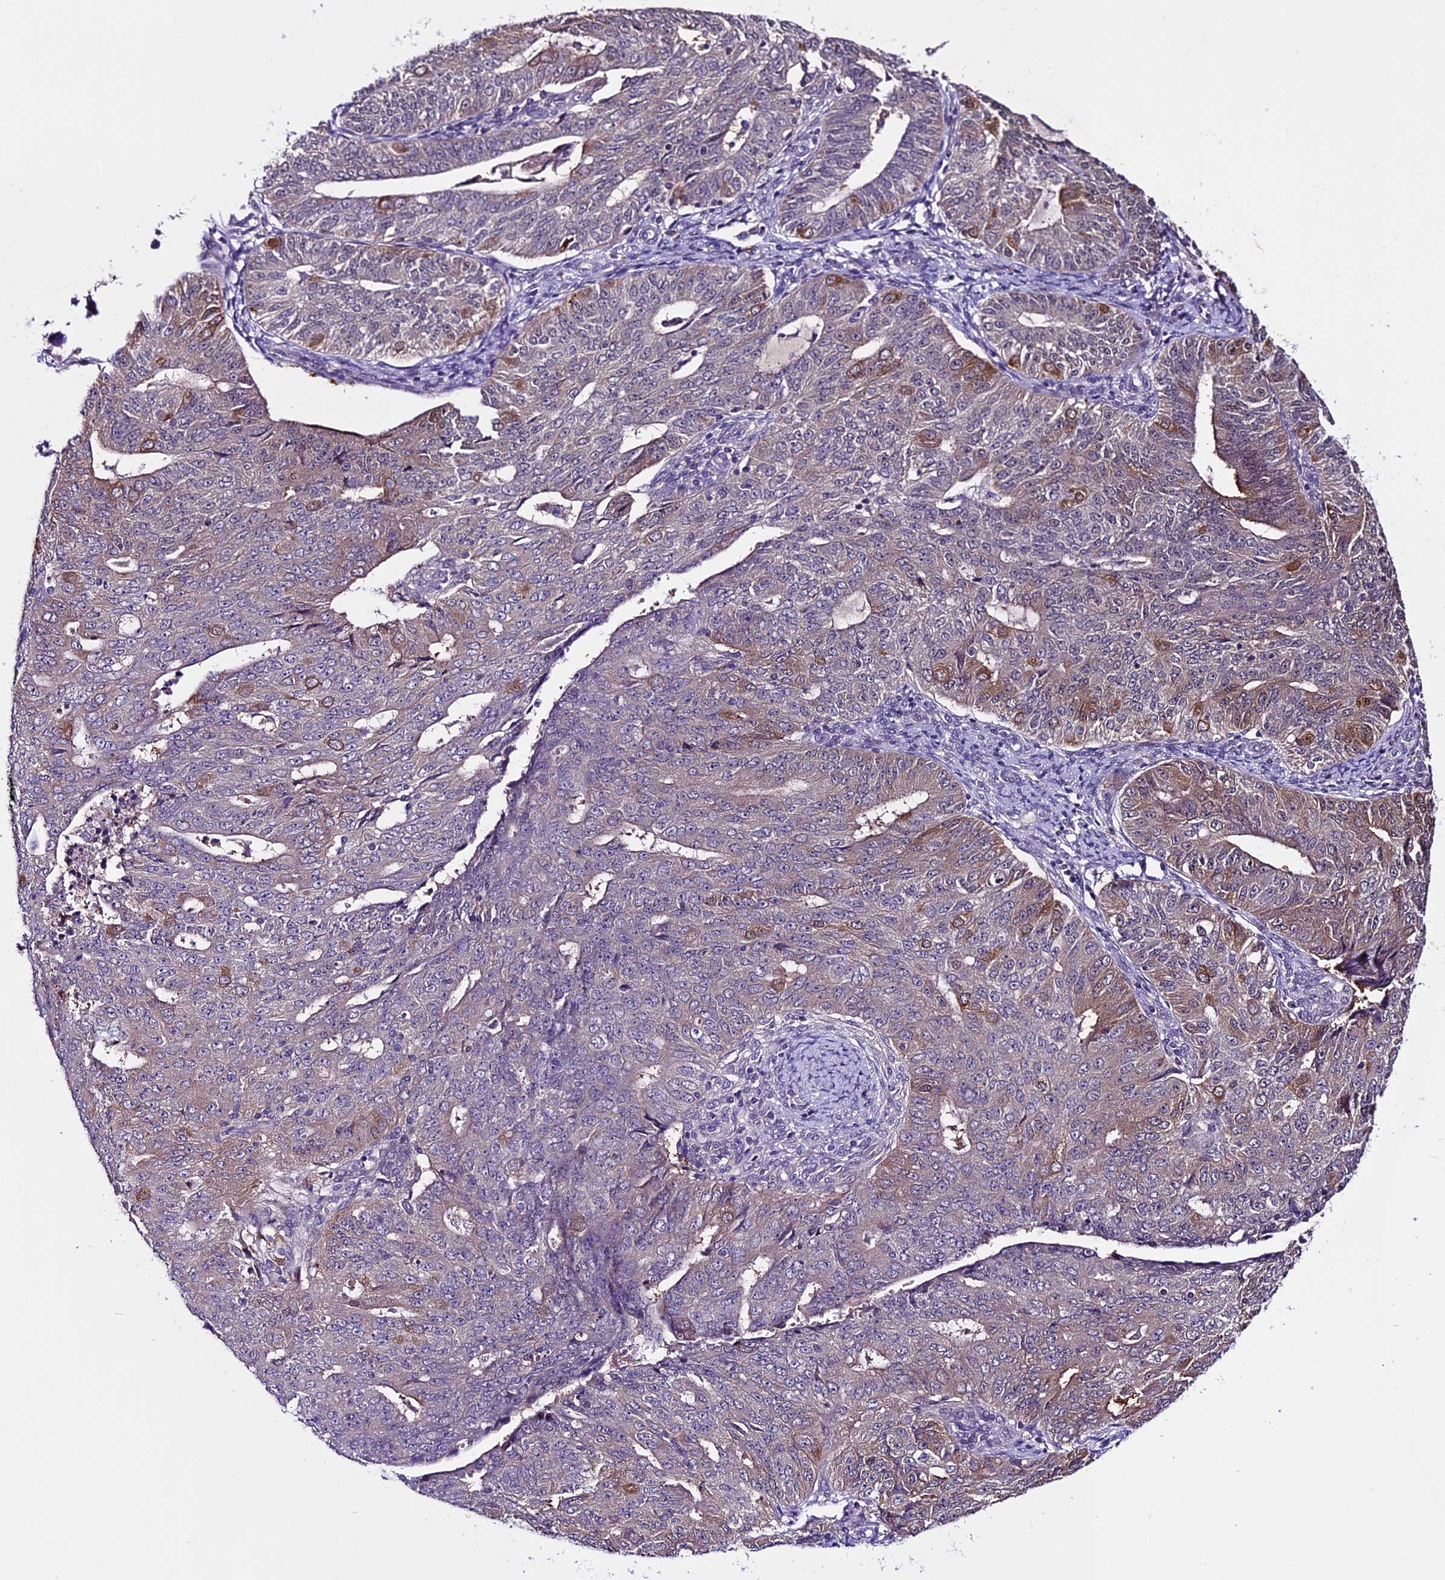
{"staining": {"intensity": "weak", "quantity": "<25%", "location": "cytoplasmic/membranous"}, "tissue": "endometrial cancer", "cell_type": "Tumor cells", "image_type": "cancer", "snomed": [{"axis": "morphology", "description": "Adenocarcinoma, NOS"}, {"axis": "topography", "description": "Endometrium"}], "caption": "Human endometrial cancer (adenocarcinoma) stained for a protein using IHC exhibits no positivity in tumor cells.", "gene": "XKR7", "patient": {"sex": "female", "age": 32}}